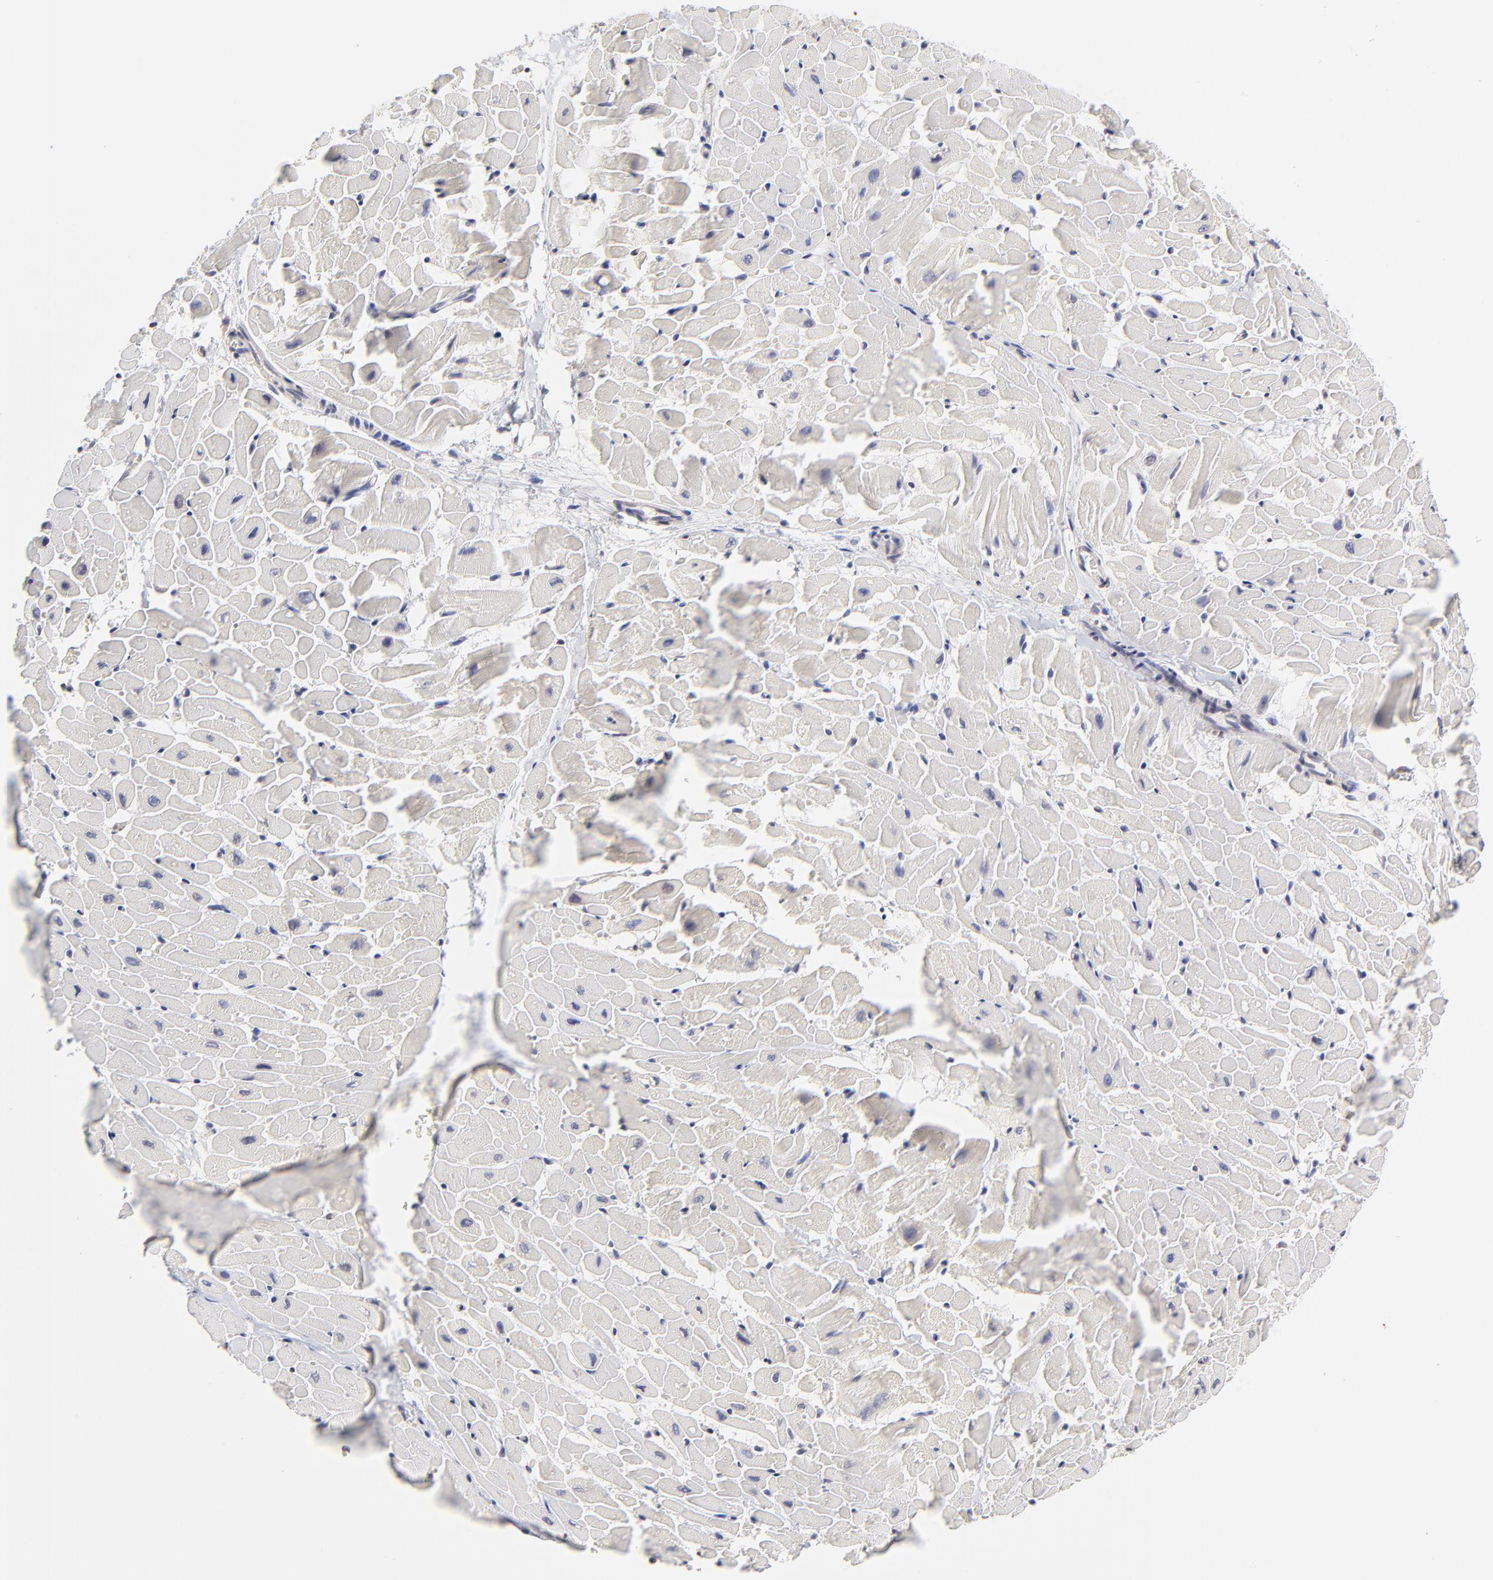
{"staining": {"intensity": "negative", "quantity": "none", "location": "none"}, "tissue": "heart muscle", "cell_type": "Cardiomyocytes", "image_type": "normal", "snomed": [{"axis": "morphology", "description": "Normal tissue, NOS"}, {"axis": "topography", "description": "Heart"}], "caption": "Histopathology image shows no protein expression in cardiomyocytes of benign heart muscle.", "gene": "BTG2", "patient": {"sex": "male", "age": 45}}